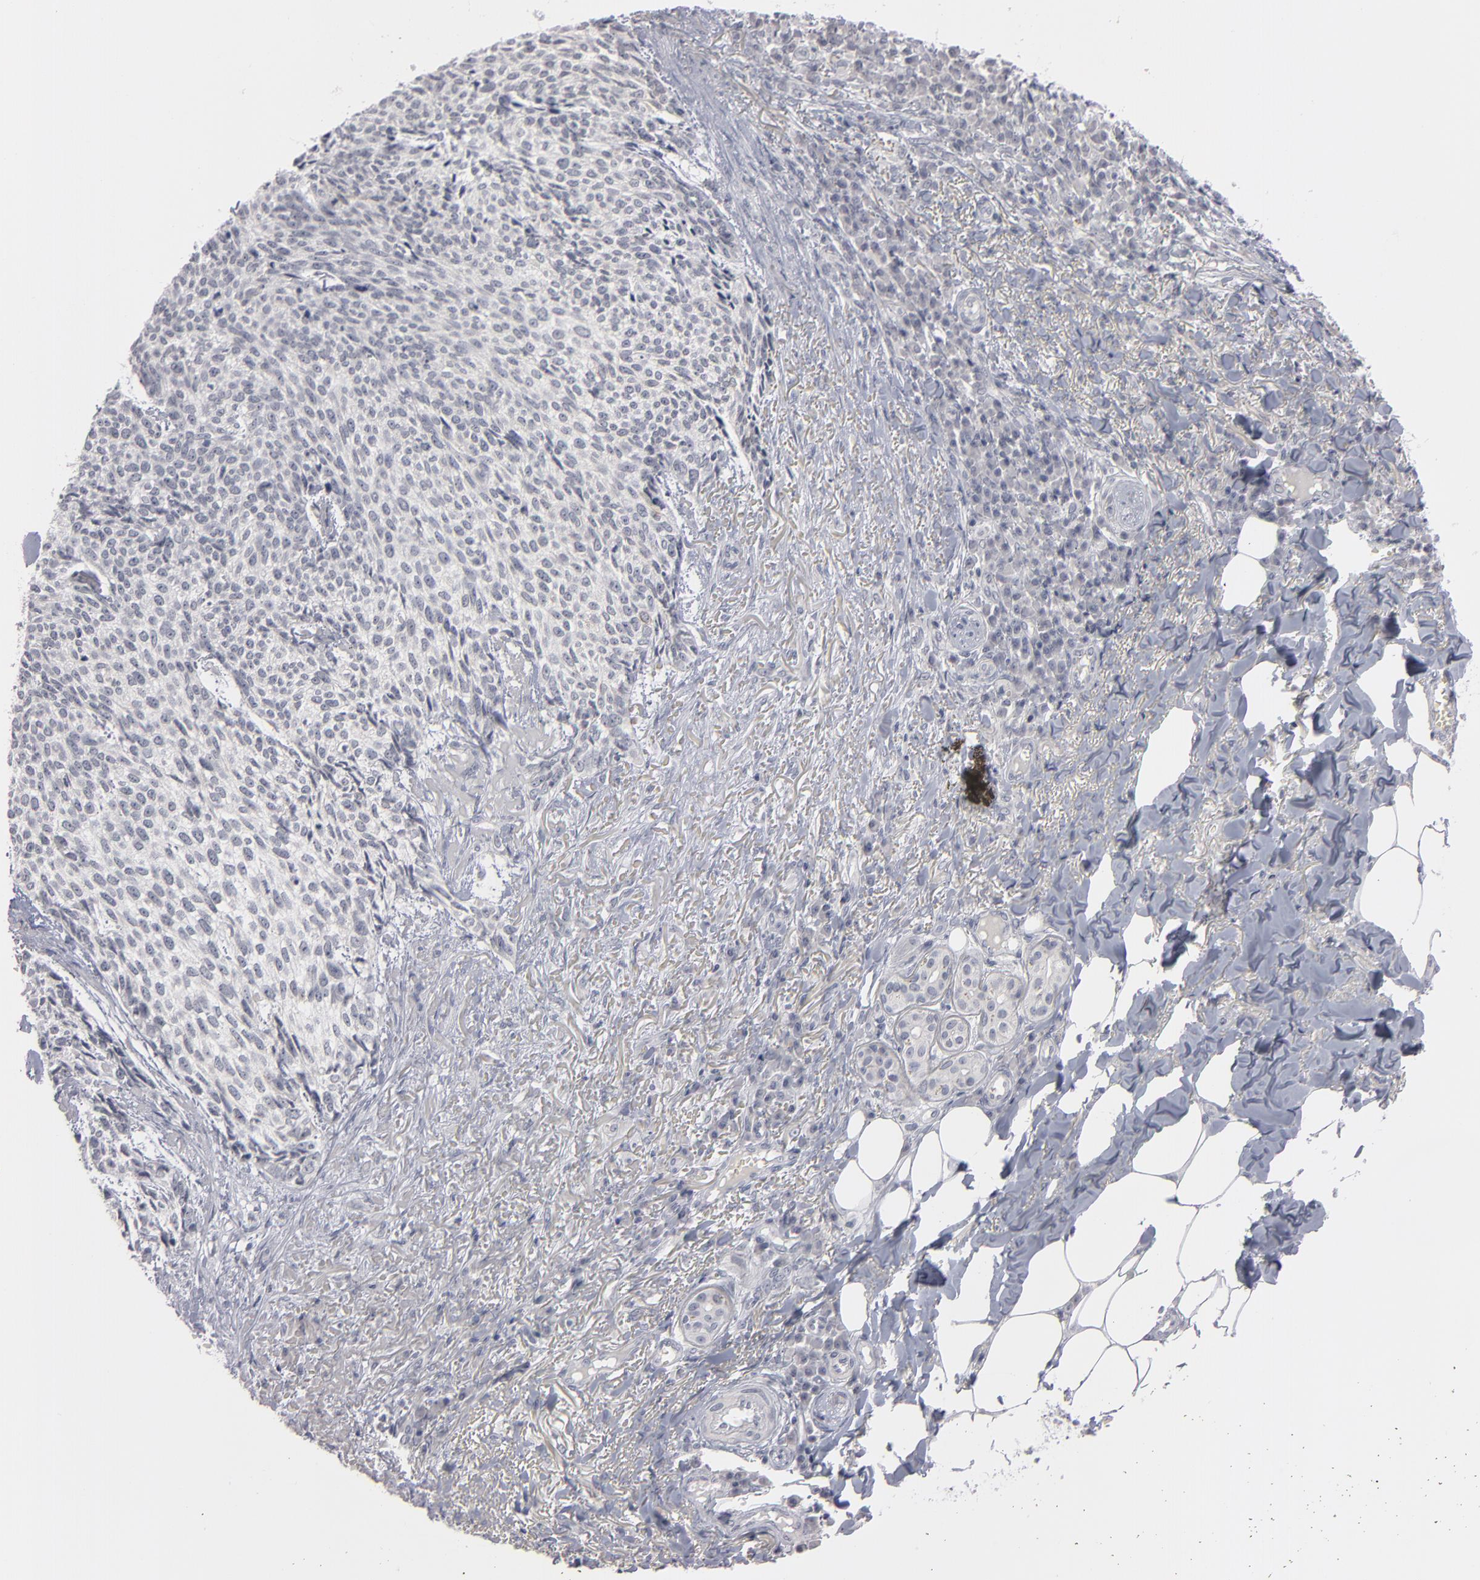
{"staining": {"intensity": "negative", "quantity": "none", "location": "none"}, "tissue": "skin cancer", "cell_type": "Tumor cells", "image_type": "cancer", "snomed": [{"axis": "morphology", "description": "Basal cell carcinoma"}, {"axis": "topography", "description": "Skin"}], "caption": "There is no significant expression in tumor cells of basal cell carcinoma (skin). The staining was performed using DAB to visualize the protein expression in brown, while the nuclei were stained in blue with hematoxylin (Magnification: 20x).", "gene": "KIAA1210", "patient": {"sex": "female", "age": 89}}